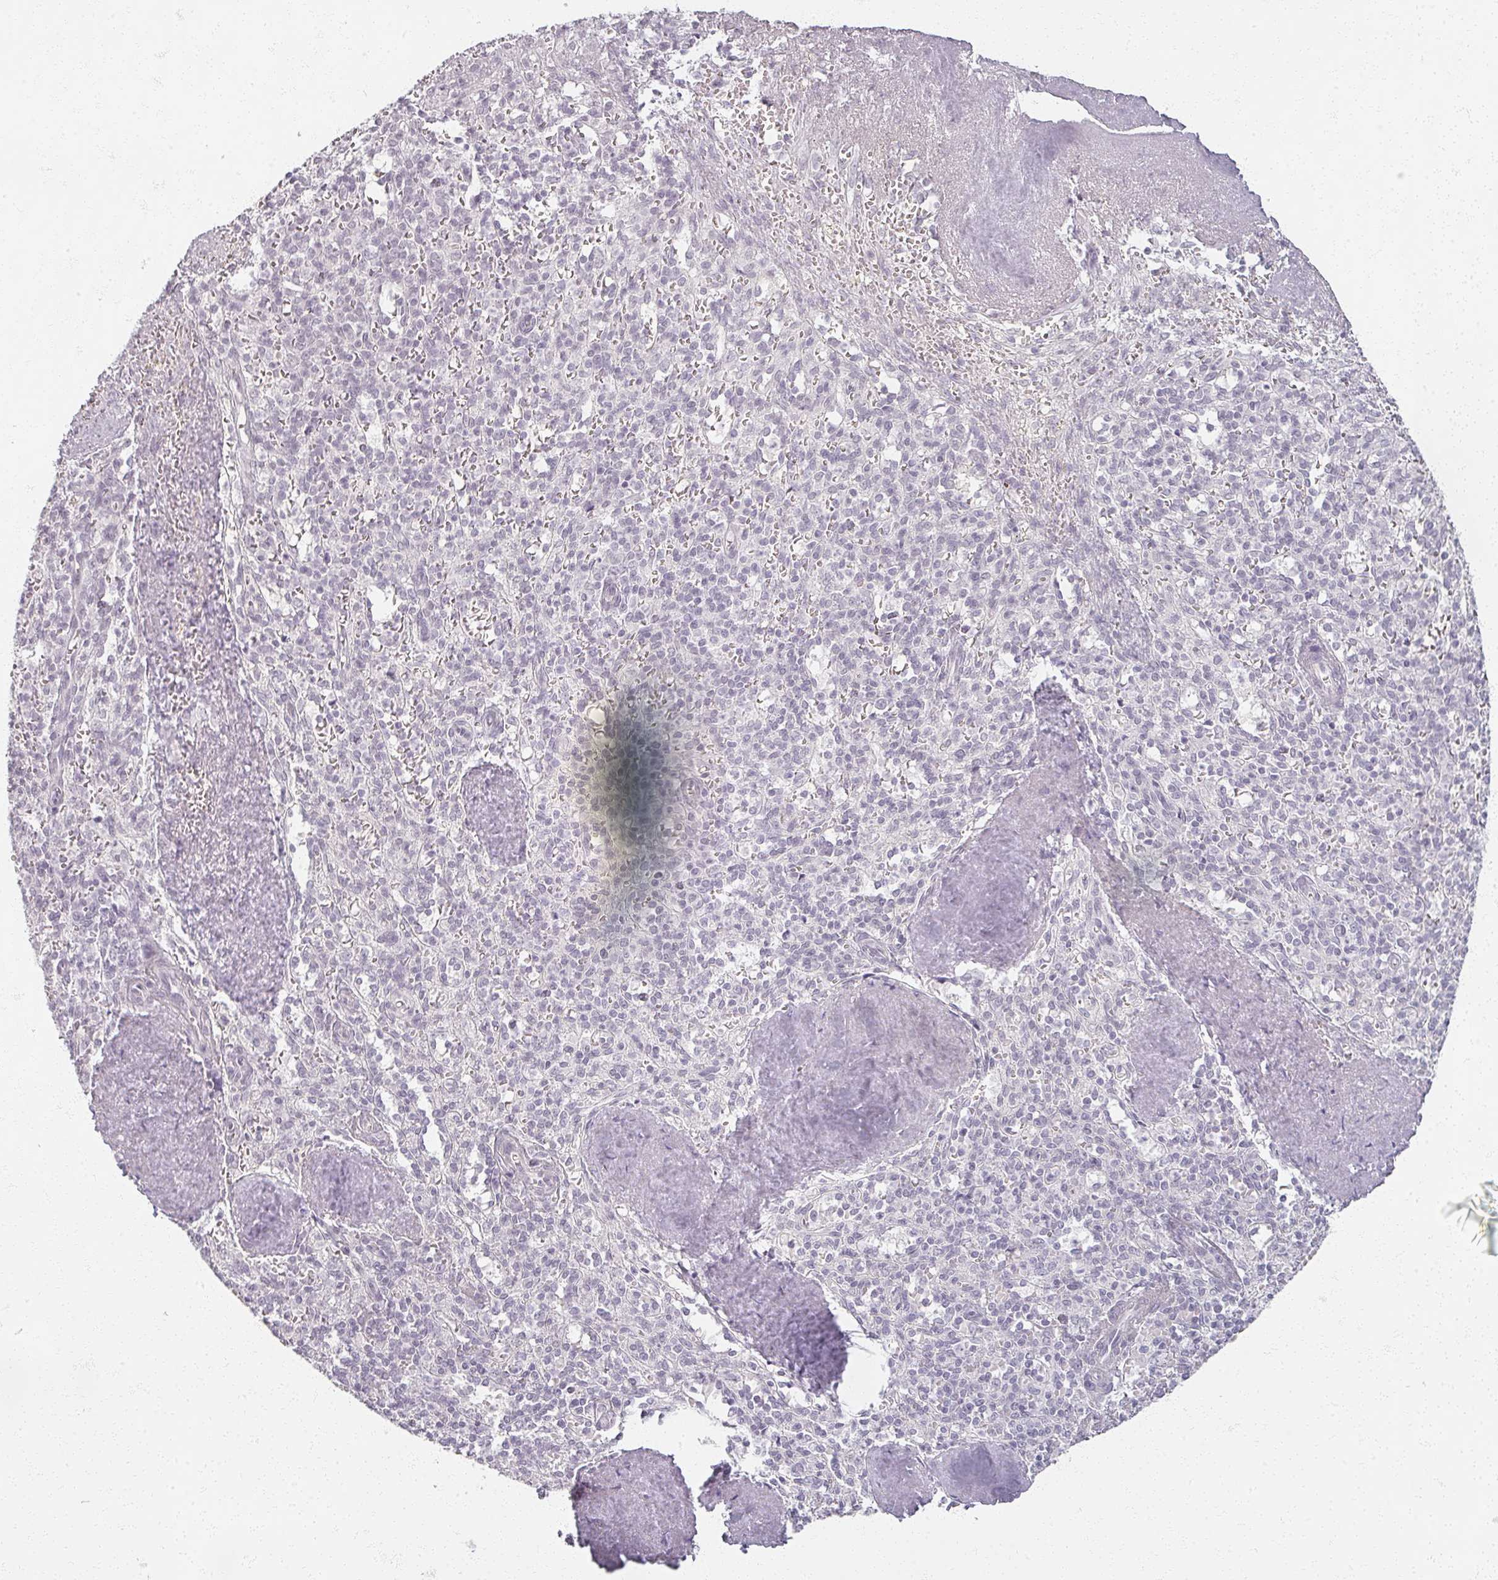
{"staining": {"intensity": "negative", "quantity": "none", "location": "none"}, "tissue": "spleen", "cell_type": "Cells in red pulp", "image_type": "normal", "snomed": [{"axis": "morphology", "description": "Normal tissue, NOS"}, {"axis": "topography", "description": "Spleen"}], "caption": "This is a micrograph of immunohistochemistry staining of unremarkable spleen, which shows no expression in cells in red pulp.", "gene": "RFPL2", "patient": {"sex": "female", "age": 70}}